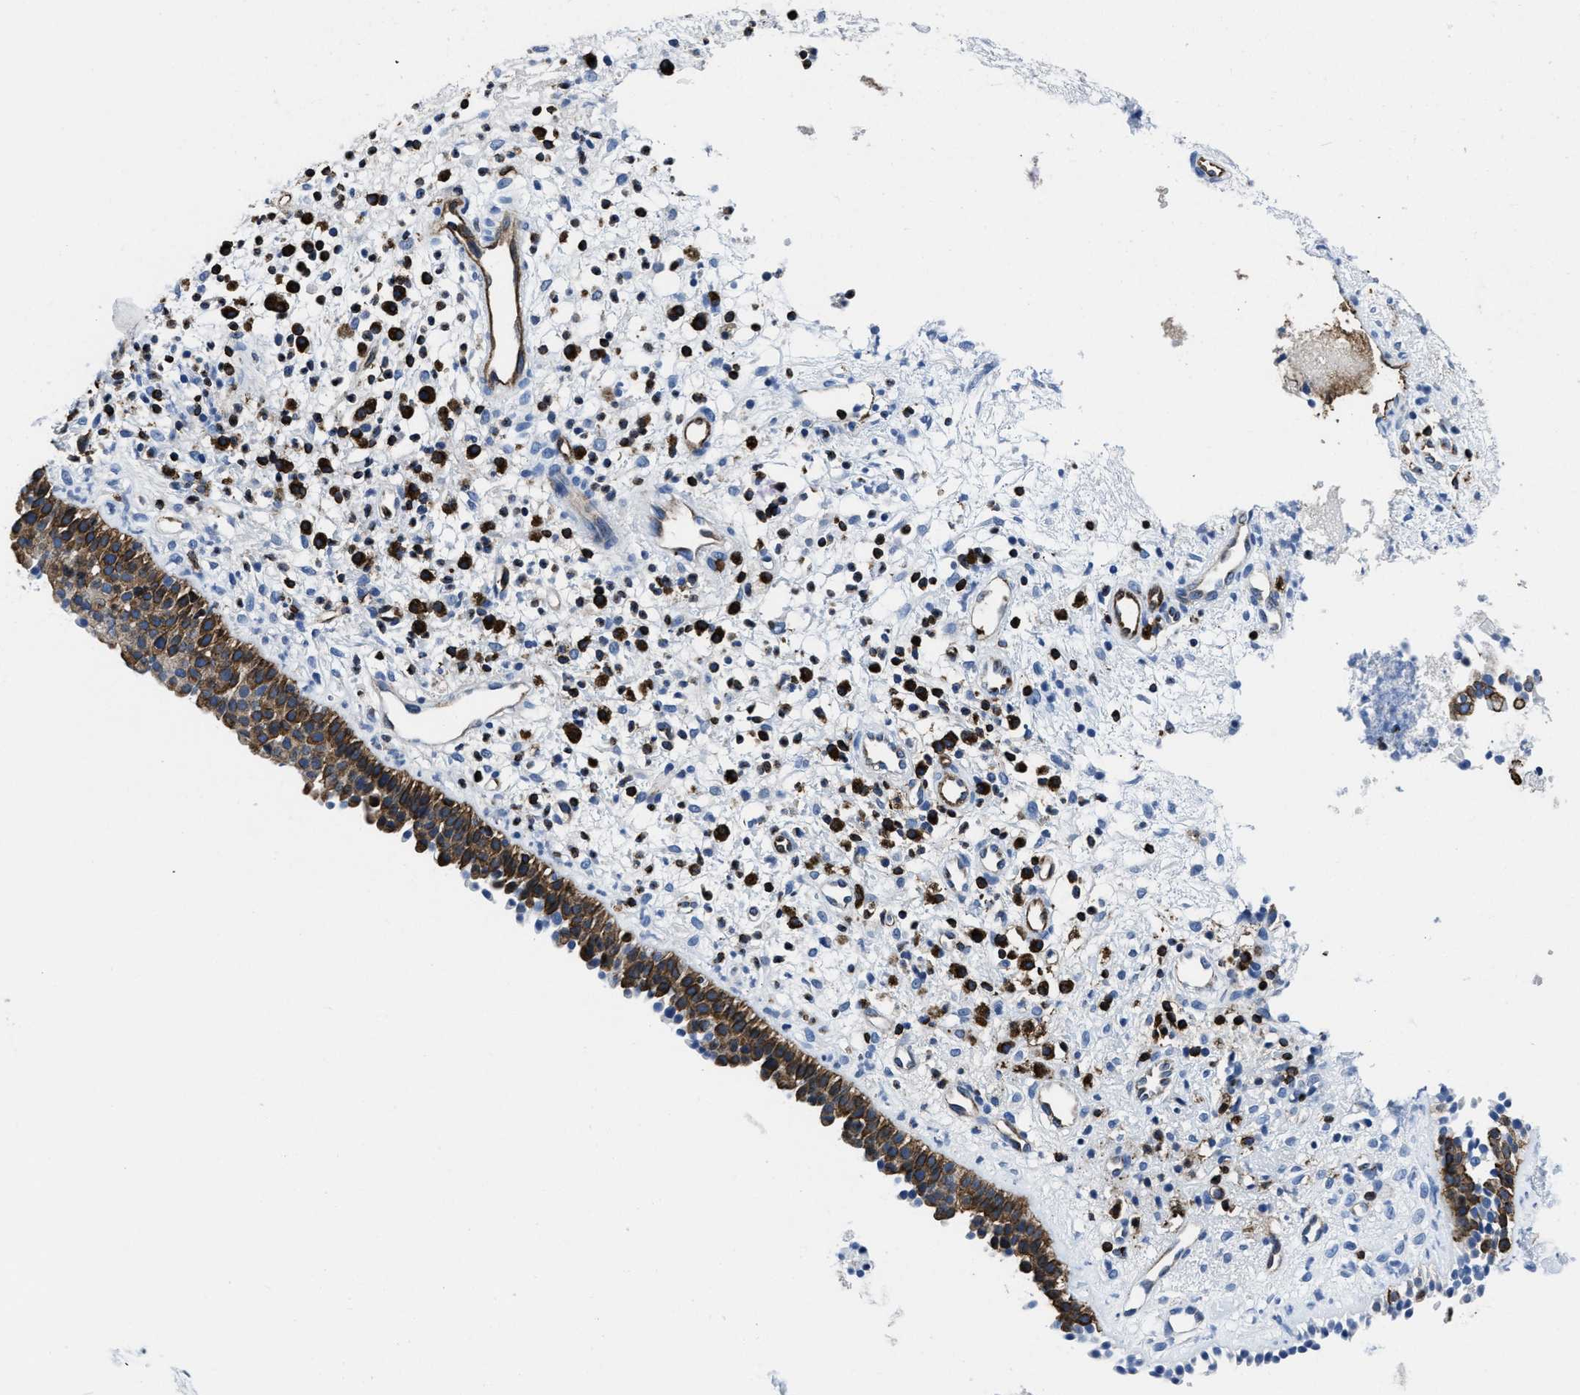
{"staining": {"intensity": "moderate", "quantity": ">75%", "location": "cytoplasmic/membranous"}, "tissue": "nasopharynx", "cell_type": "Respiratory epithelial cells", "image_type": "normal", "snomed": [{"axis": "morphology", "description": "Normal tissue, NOS"}, {"axis": "topography", "description": "Nasopharynx"}], "caption": "DAB immunohistochemical staining of normal nasopharynx displays moderate cytoplasmic/membranous protein positivity in about >75% of respiratory epithelial cells.", "gene": "ITGA3", "patient": {"sex": "male", "age": 21}}